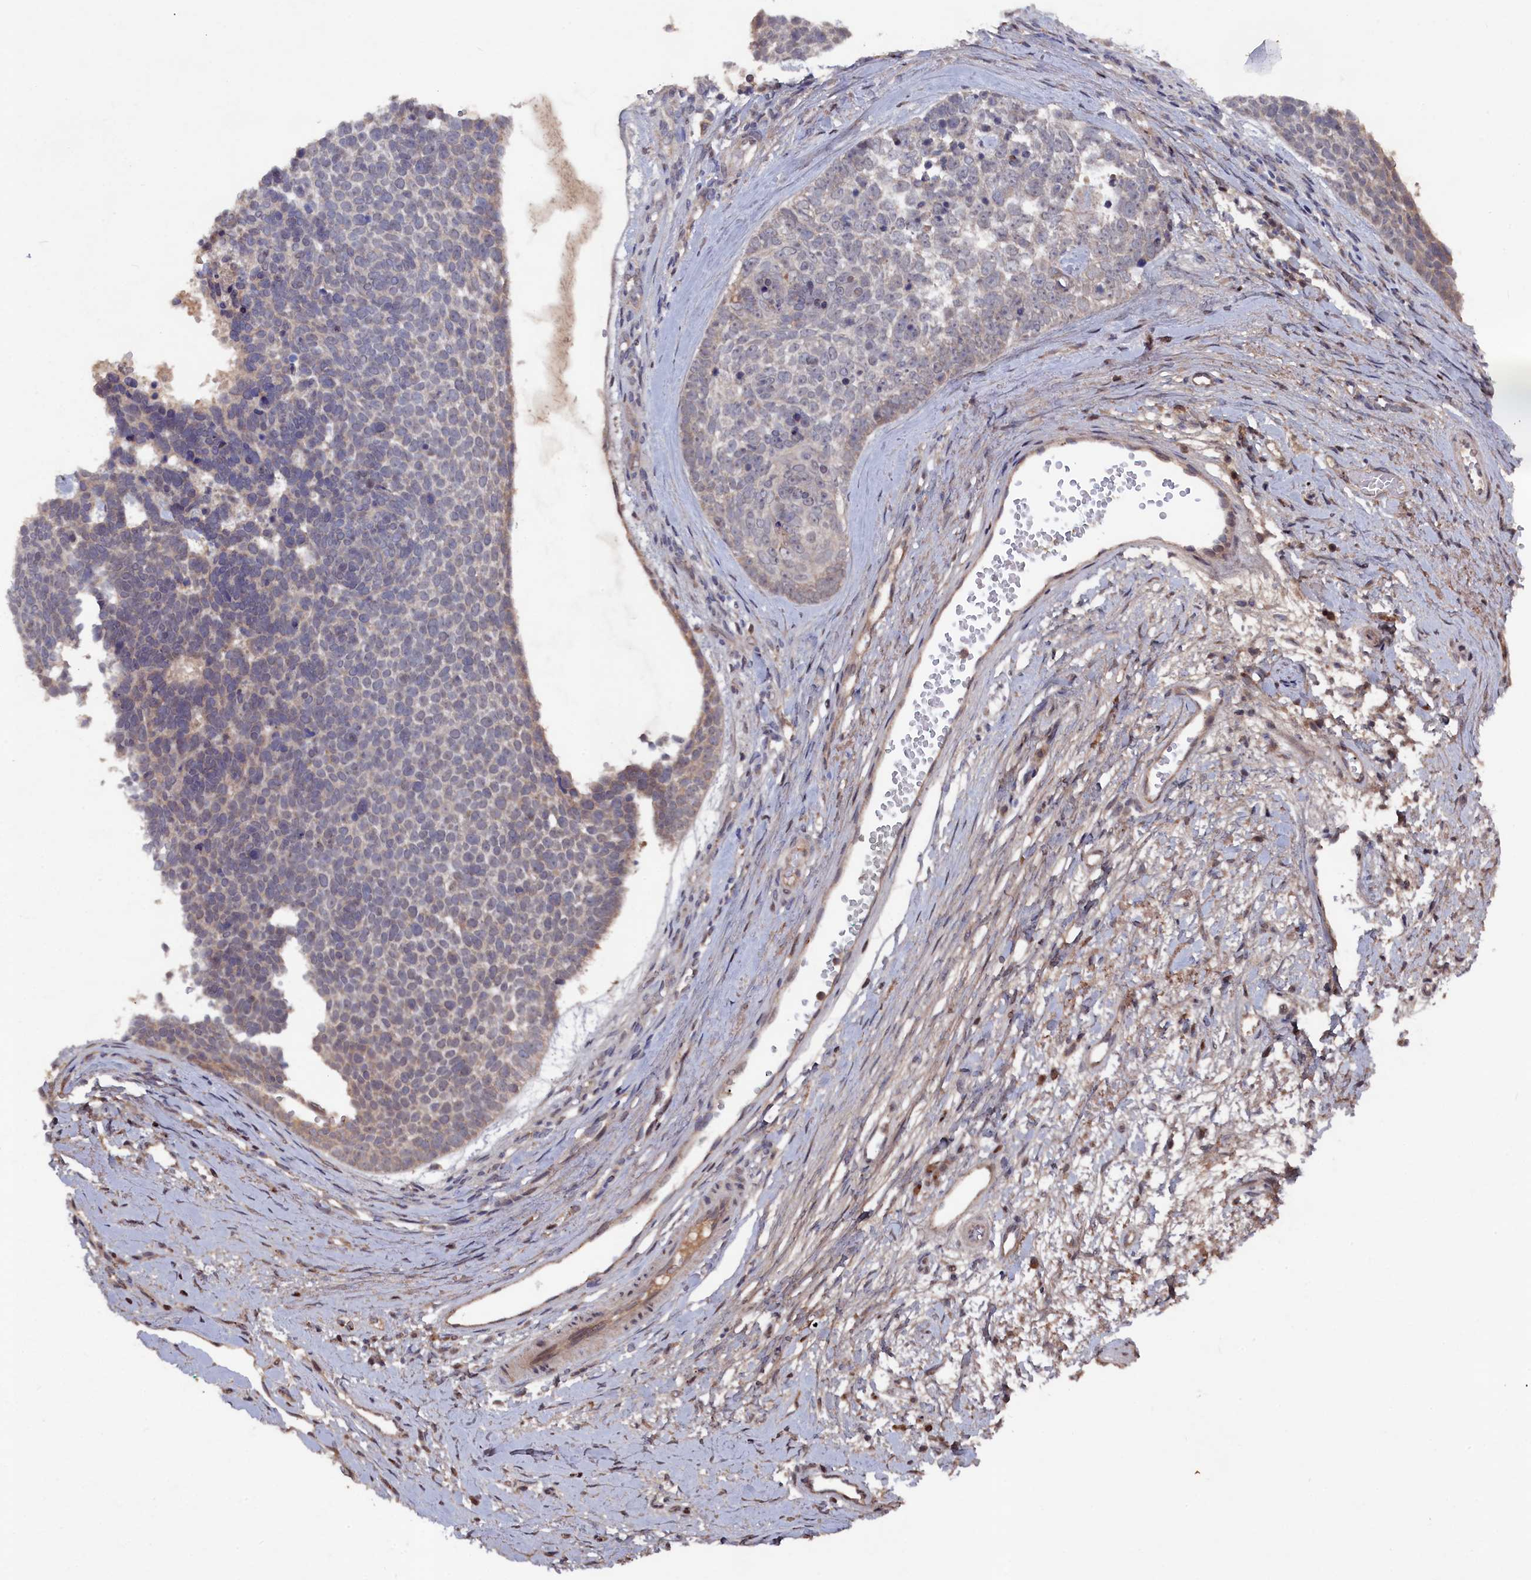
{"staining": {"intensity": "negative", "quantity": "none", "location": "none"}, "tissue": "skin cancer", "cell_type": "Tumor cells", "image_type": "cancer", "snomed": [{"axis": "morphology", "description": "Basal cell carcinoma"}, {"axis": "topography", "description": "Skin"}], "caption": "Histopathology image shows no protein staining in tumor cells of skin basal cell carcinoma tissue. (DAB (3,3'-diaminobenzidine) IHC with hematoxylin counter stain).", "gene": "TMC5", "patient": {"sex": "female", "age": 81}}